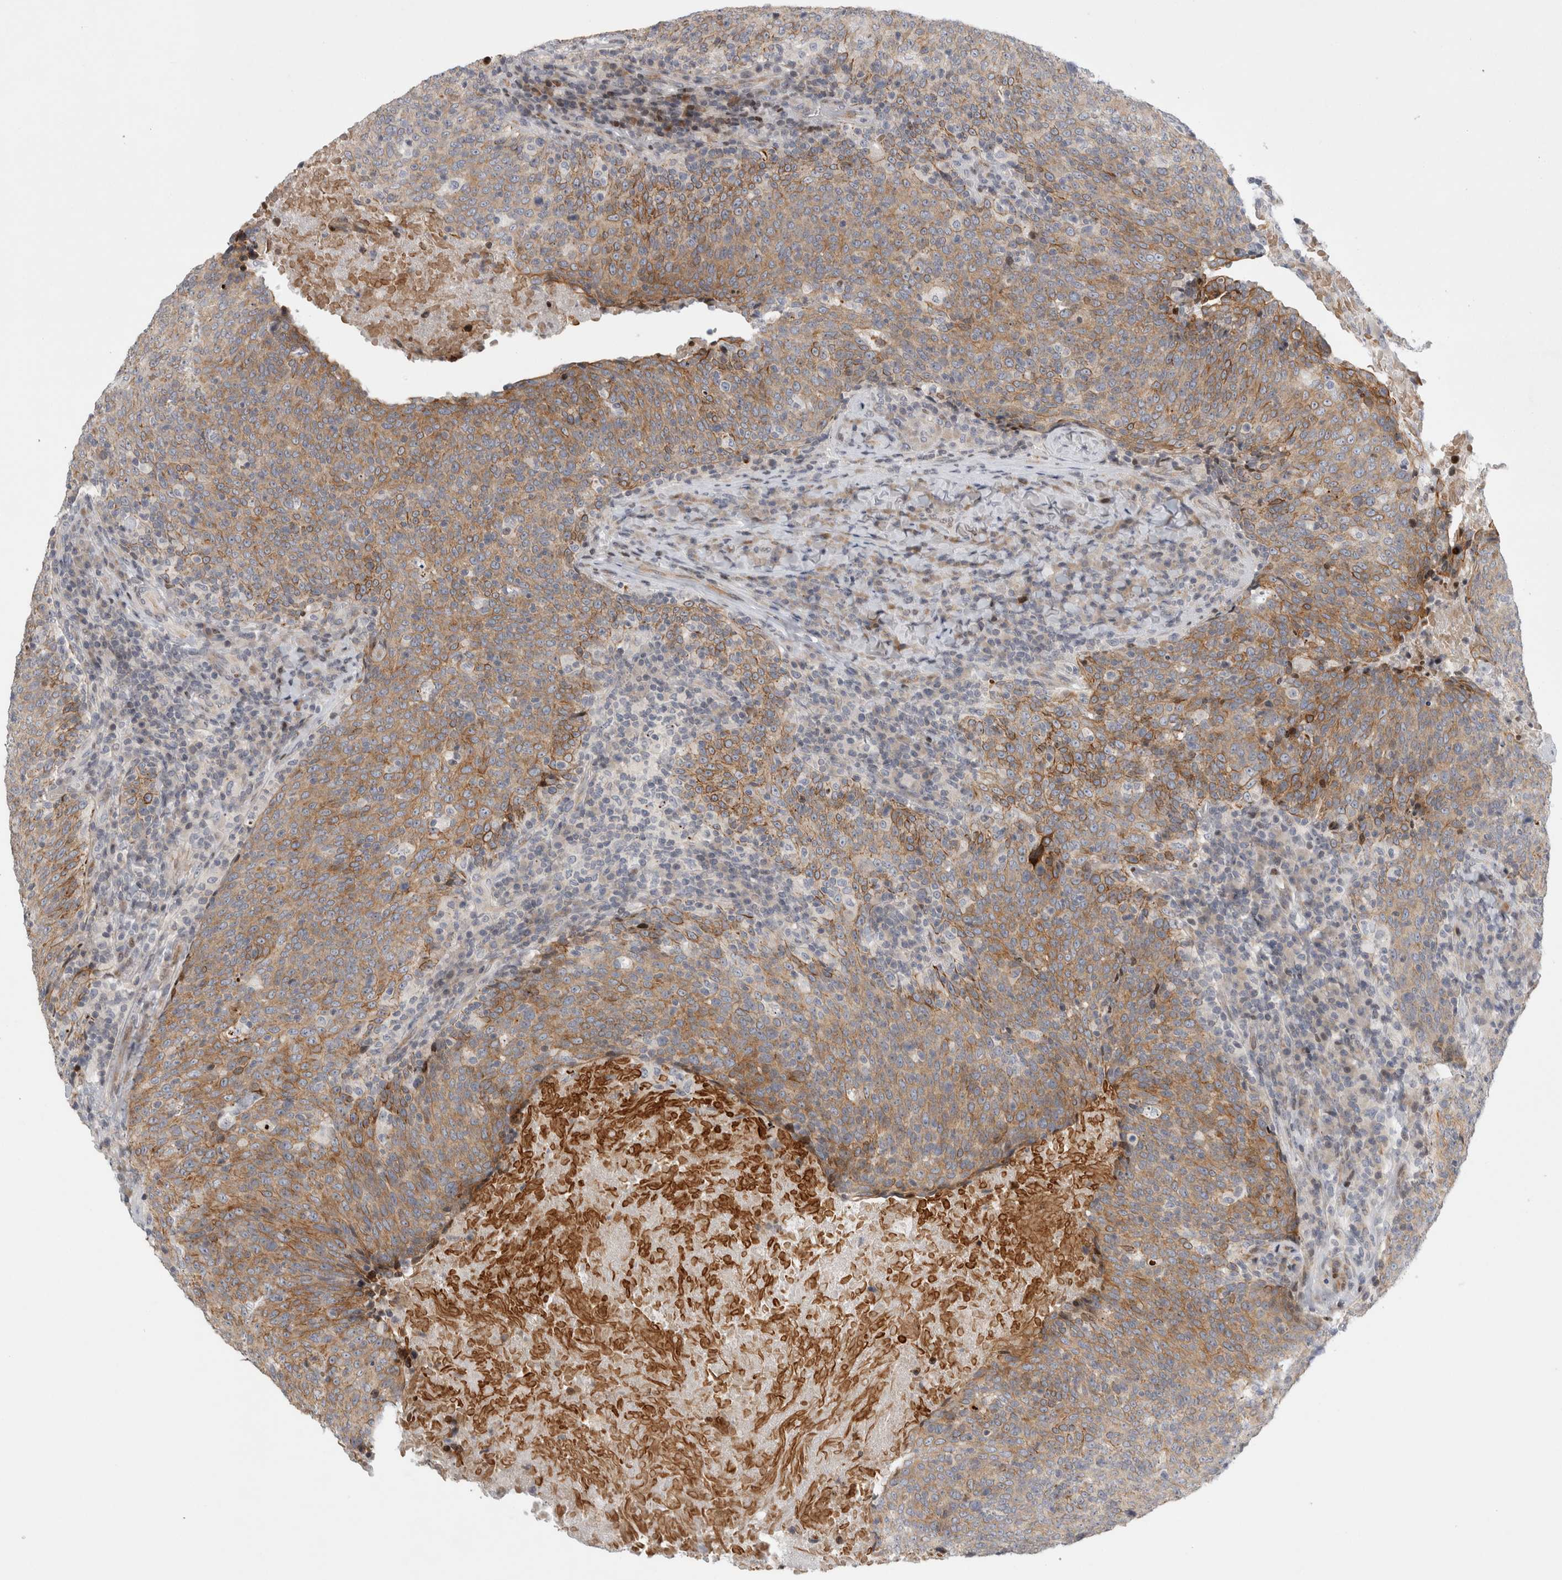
{"staining": {"intensity": "moderate", "quantity": ">75%", "location": "cytoplasmic/membranous"}, "tissue": "head and neck cancer", "cell_type": "Tumor cells", "image_type": "cancer", "snomed": [{"axis": "morphology", "description": "Squamous cell carcinoma, NOS"}, {"axis": "morphology", "description": "Squamous cell carcinoma, metastatic, NOS"}, {"axis": "topography", "description": "Lymph node"}, {"axis": "topography", "description": "Head-Neck"}], "caption": "IHC staining of head and neck cancer (metastatic squamous cell carcinoma), which displays medium levels of moderate cytoplasmic/membranous staining in approximately >75% of tumor cells indicating moderate cytoplasmic/membranous protein positivity. The staining was performed using DAB (3,3'-diaminobenzidine) (brown) for protein detection and nuclei were counterstained in hematoxylin (blue).", "gene": "UTP25", "patient": {"sex": "male", "age": 62}}